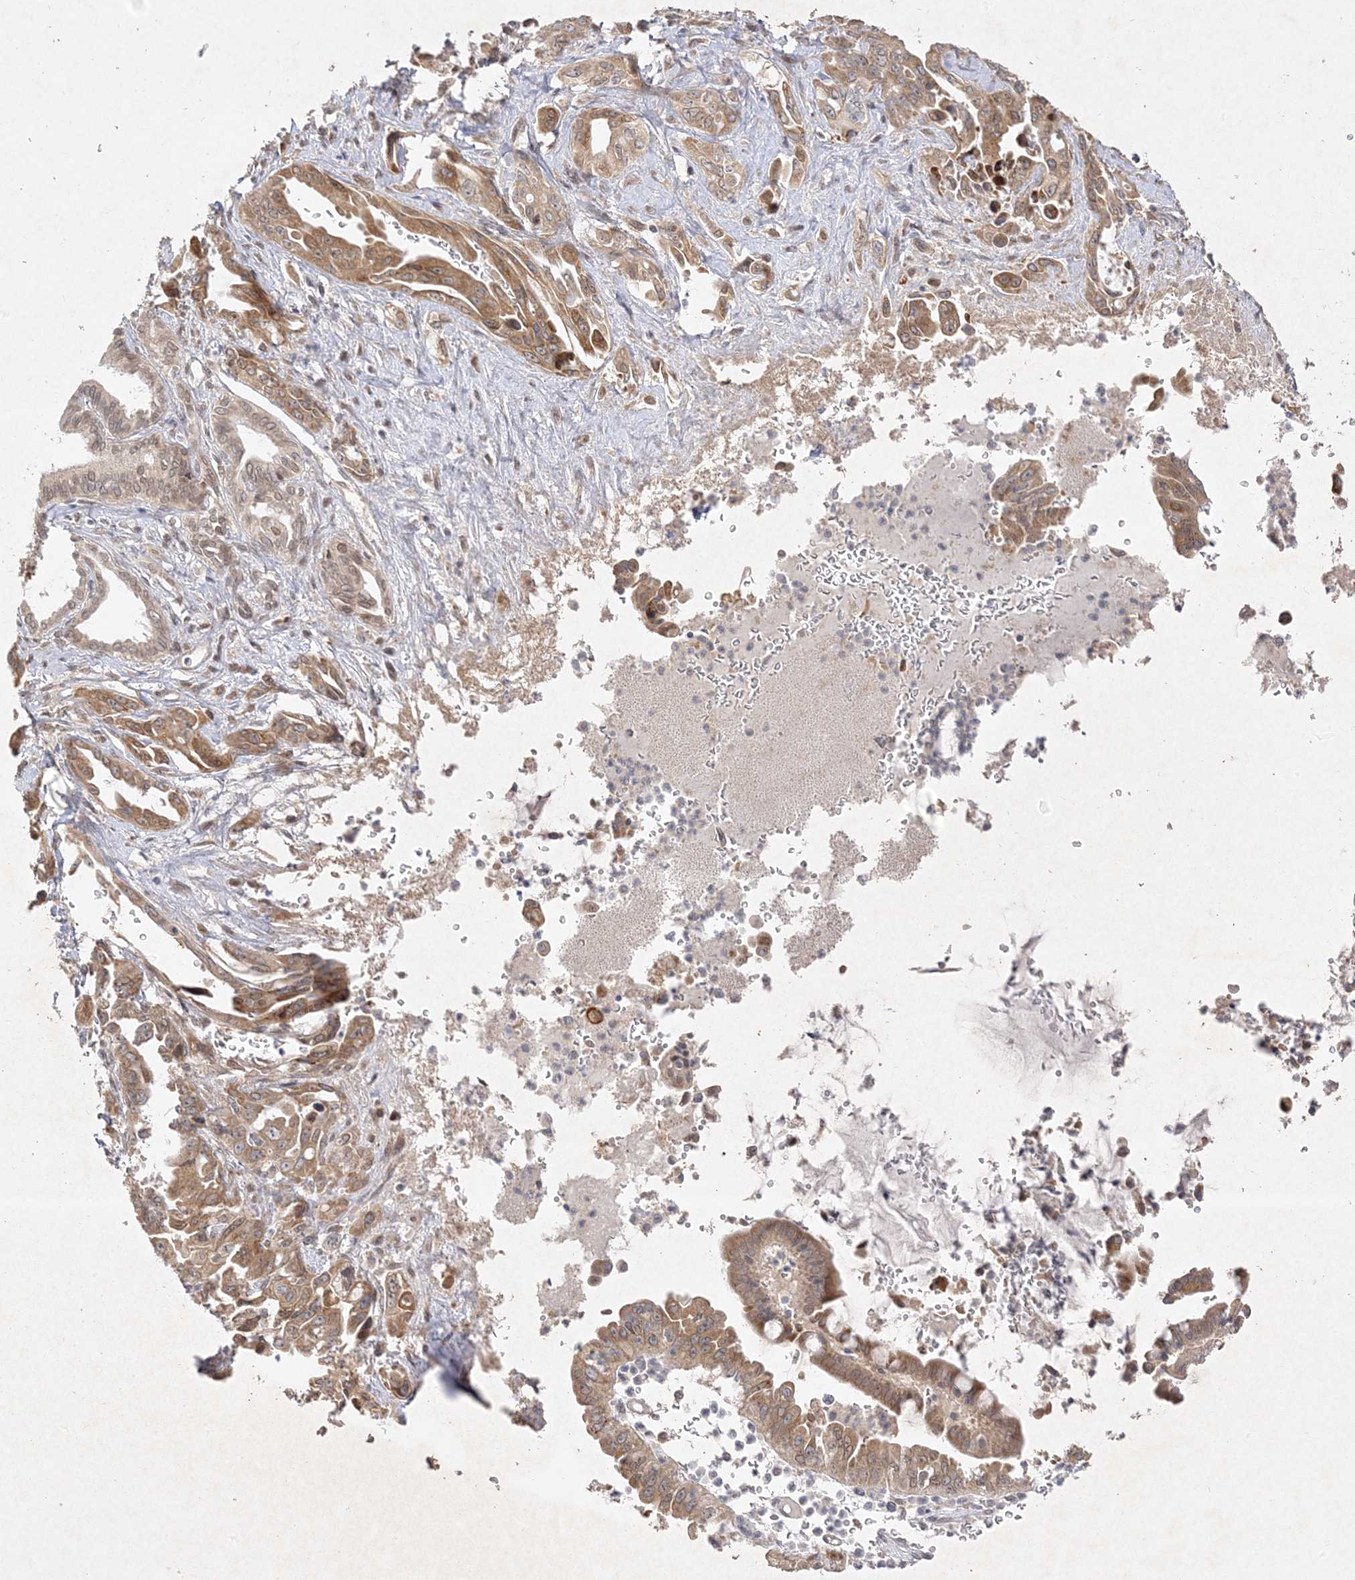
{"staining": {"intensity": "moderate", "quantity": ">75%", "location": "cytoplasmic/membranous"}, "tissue": "pancreatic cancer", "cell_type": "Tumor cells", "image_type": "cancer", "snomed": [{"axis": "morphology", "description": "Adenocarcinoma, NOS"}, {"axis": "topography", "description": "Pancreas"}], "caption": "An image of human pancreatic cancer (adenocarcinoma) stained for a protein reveals moderate cytoplasmic/membranous brown staining in tumor cells.", "gene": "C2CD2", "patient": {"sex": "male", "age": 70}}